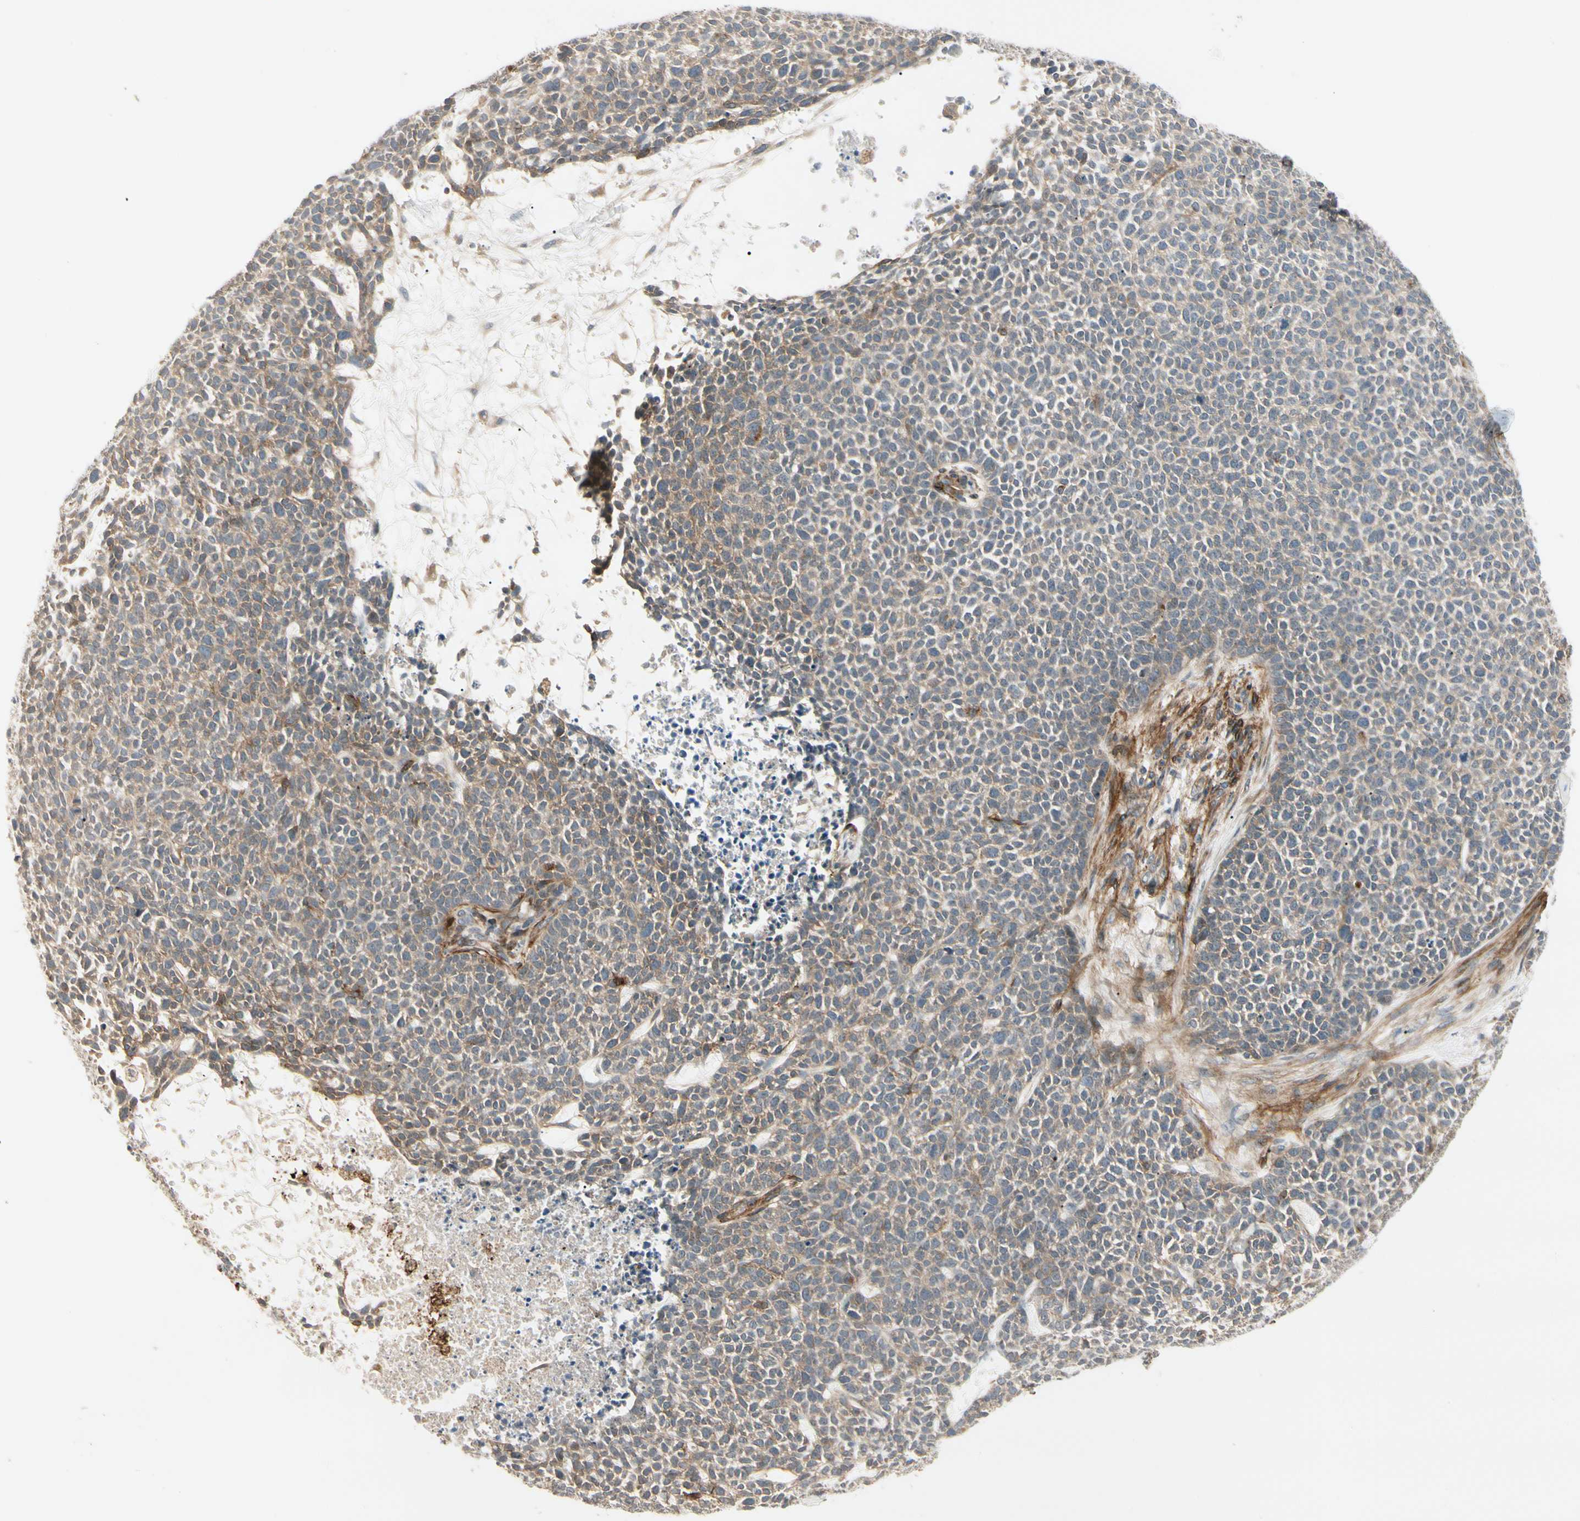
{"staining": {"intensity": "weak", "quantity": ">75%", "location": "cytoplasmic/membranous"}, "tissue": "skin cancer", "cell_type": "Tumor cells", "image_type": "cancer", "snomed": [{"axis": "morphology", "description": "Basal cell carcinoma"}, {"axis": "topography", "description": "Skin"}], "caption": "Protein expression analysis of human skin basal cell carcinoma reveals weak cytoplasmic/membranous expression in about >75% of tumor cells.", "gene": "F2R", "patient": {"sex": "female", "age": 84}}